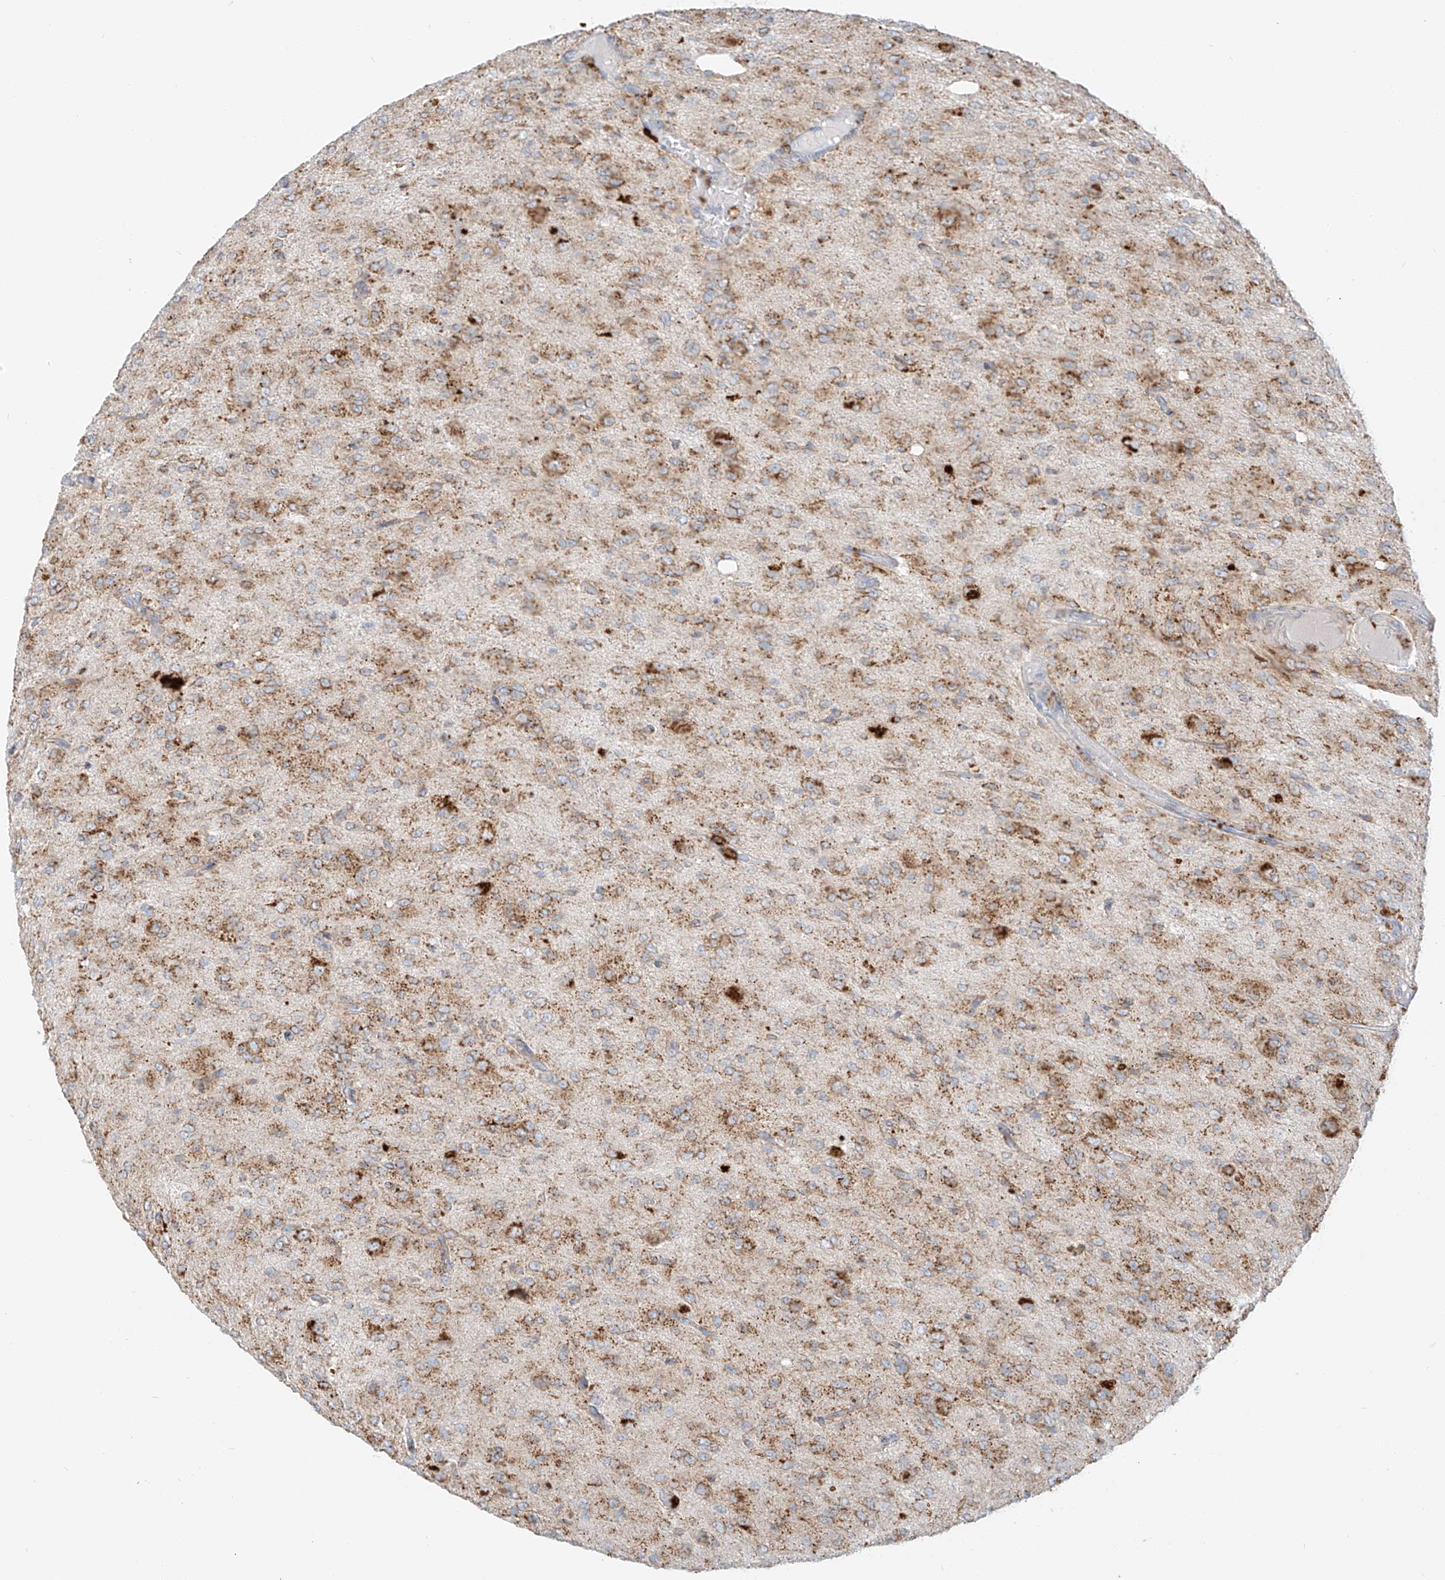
{"staining": {"intensity": "moderate", "quantity": ">75%", "location": "cytoplasmic/membranous"}, "tissue": "glioma", "cell_type": "Tumor cells", "image_type": "cancer", "snomed": [{"axis": "morphology", "description": "Glioma, malignant, High grade"}, {"axis": "topography", "description": "Brain"}], "caption": "Immunohistochemical staining of glioma reveals medium levels of moderate cytoplasmic/membranous protein positivity in about >75% of tumor cells.", "gene": "SLC35F6", "patient": {"sex": "female", "age": 59}}